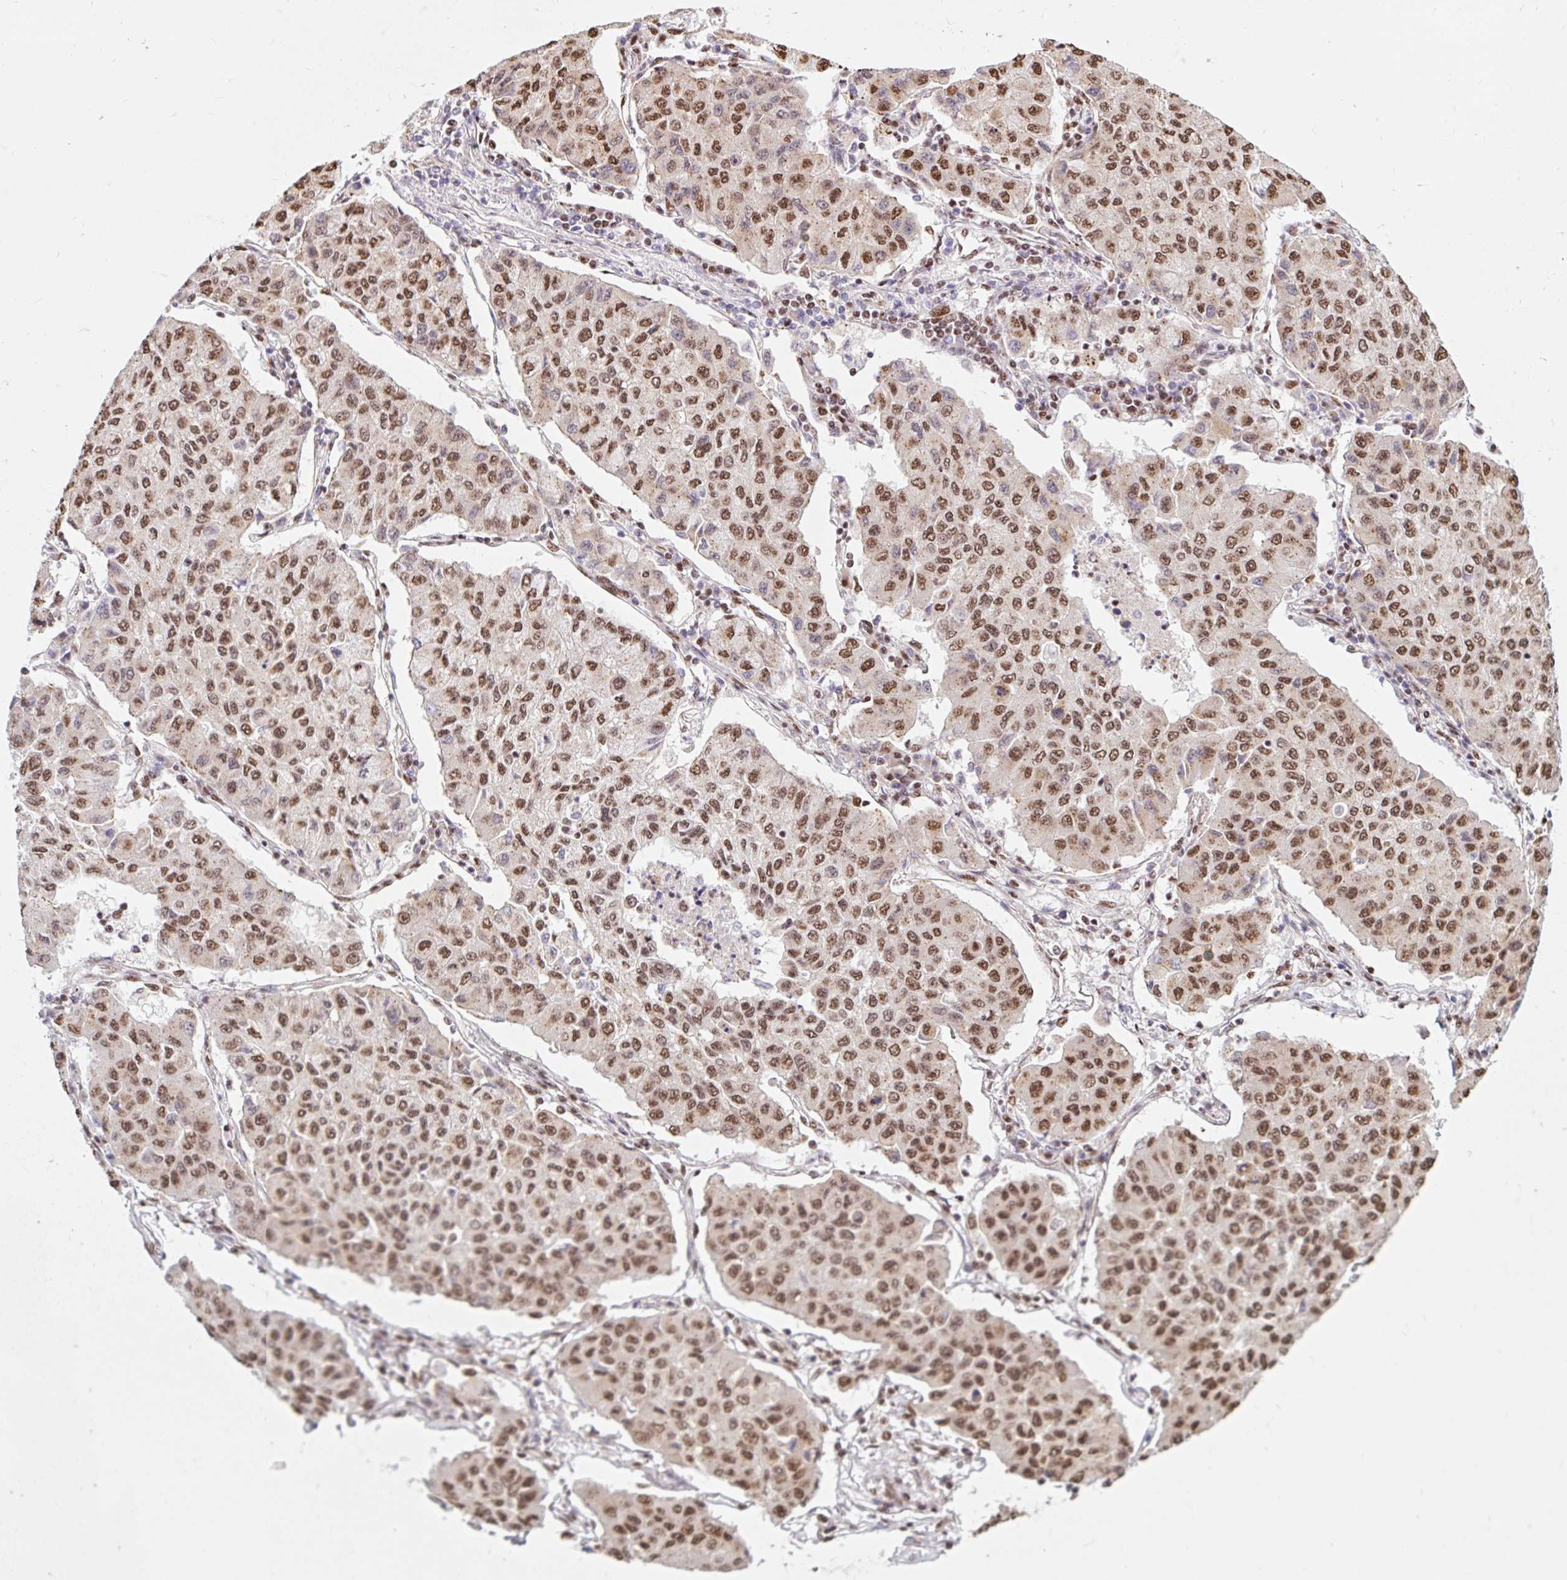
{"staining": {"intensity": "moderate", "quantity": ">75%", "location": "nuclear"}, "tissue": "lung cancer", "cell_type": "Tumor cells", "image_type": "cancer", "snomed": [{"axis": "morphology", "description": "Squamous cell carcinoma, NOS"}, {"axis": "topography", "description": "Lung"}], "caption": "A photomicrograph showing moderate nuclear expression in approximately >75% of tumor cells in lung squamous cell carcinoma, as visualized by brown immunohistochemical staining.", "gene": "BICRA", "patient": {"sex": "male", "age": 74}}